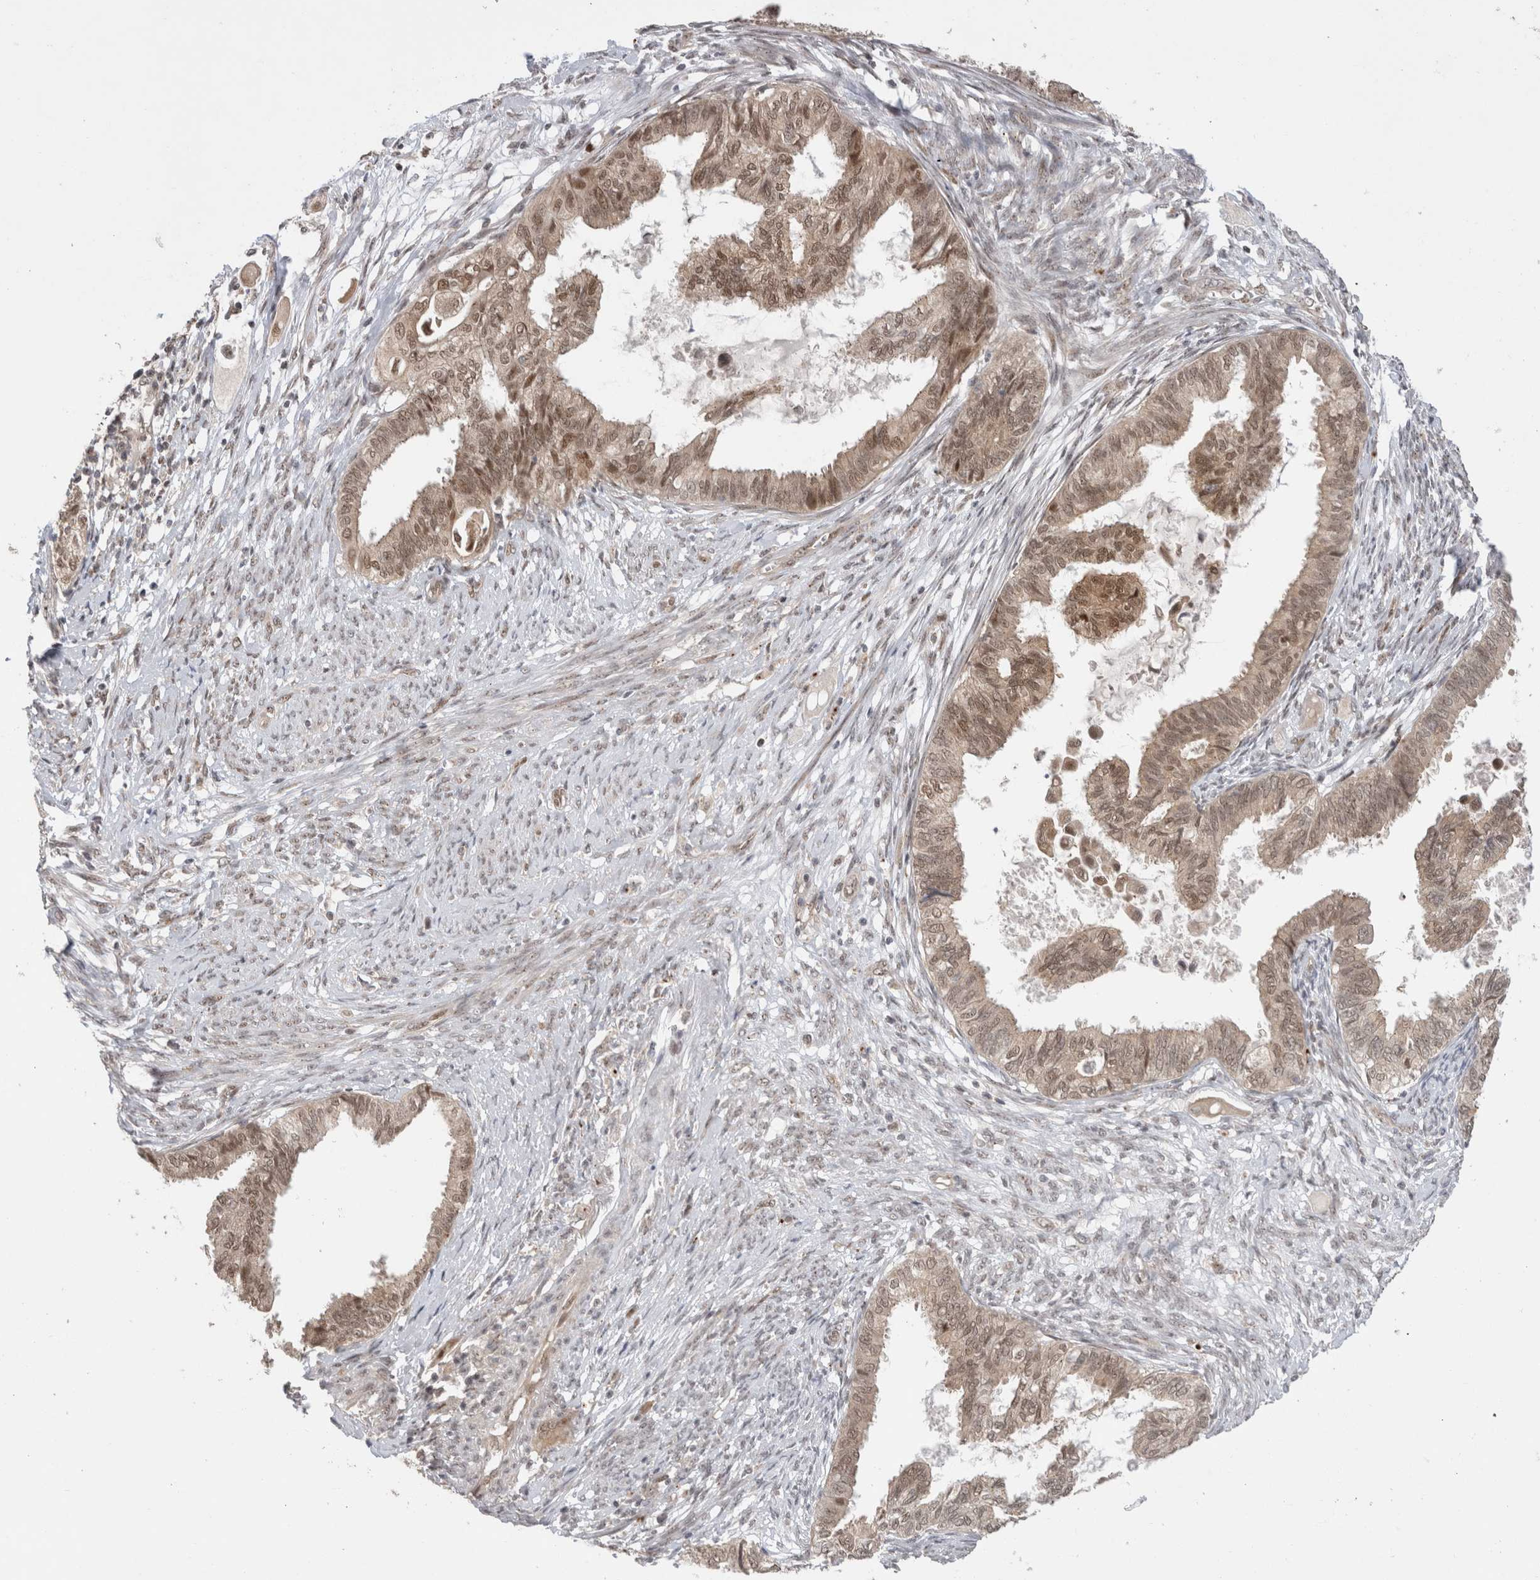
{"staining": {"intensity": "weak", "quantity": "25%-75%", "location": "cytoplasmic/membranous,nuclear"}, "tissue": "cervical cancer", "cell_type": "Tumor cells", "image_type": "cancer", "snomed": [{"axis": "morphology", "description": "Normal tissue, NOS"}, {"axis": "morphology", "description": "Adenocarcinoma, NOS"}, {"axis": "topography", "description": "Cervix"}, {"axis": "topography", "description": "Endometrium"}], "caption": "Tumor cells demonstrate low levels of weak cytoplasmic/membranous and nuclear staining in about 25%-75% of cells in human adenocarcinoma (cervical).", "gene": "SLC29A1", "patient": {"sex": "female", "age": 86}}